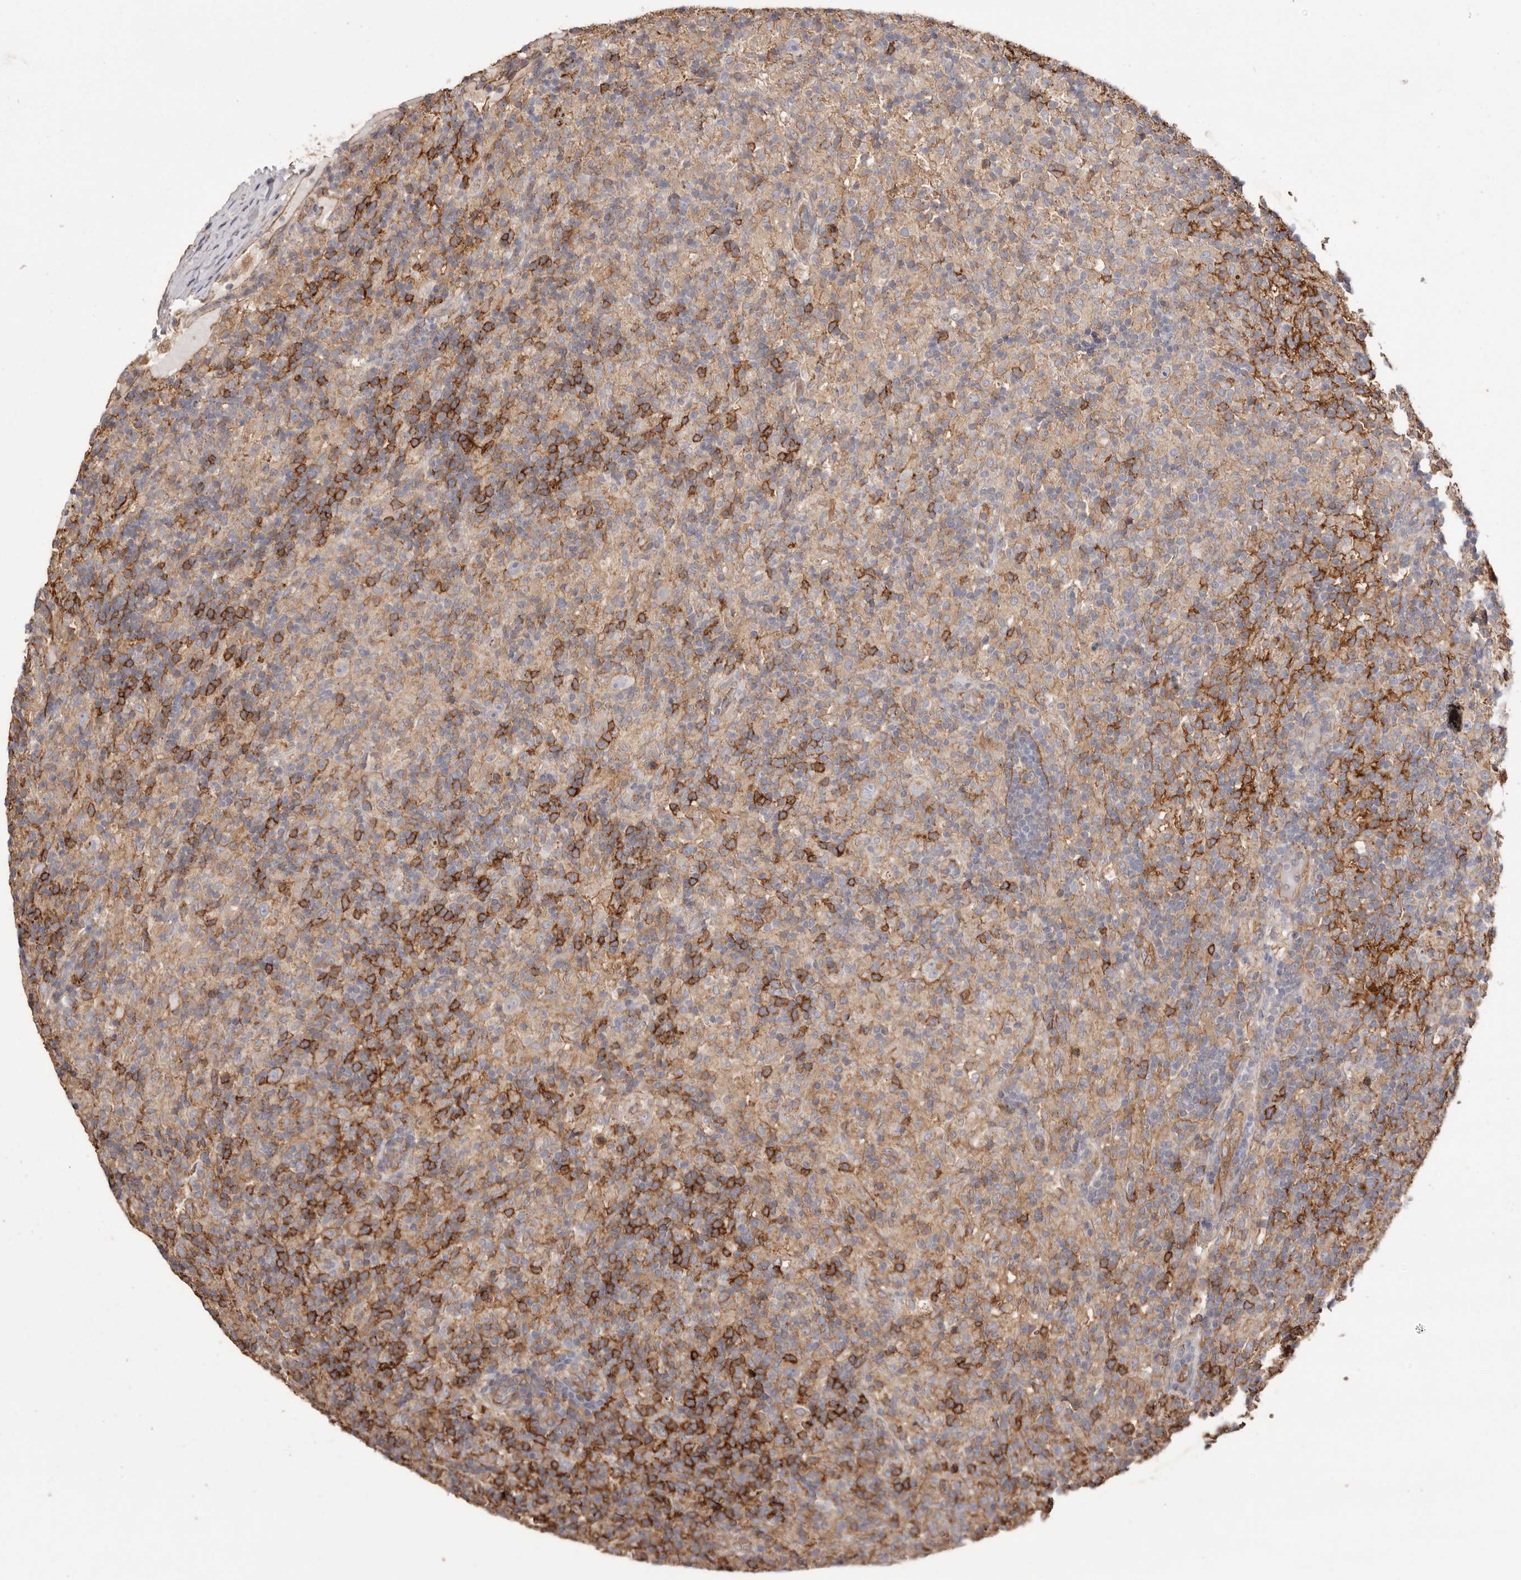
{"staining": {"intensity": "negative", "quantity": "none", "location": "none"}, "tissue": "lymphoma", "cell_type": "Tumor cells", "image_type": "cancer", "snomed": [{"axis": "morphology", "description": "Hodgkin's disease, NOS"}, {"axis": "topography", "description": "Lymph node"}], "caption": "An immunohistochemistry micrograph of lymphoma is shown. There is no staining in tumor cells of lymphoma.", "gene": "MMACHC", "patient": {"sex": "male", "age": 70}}